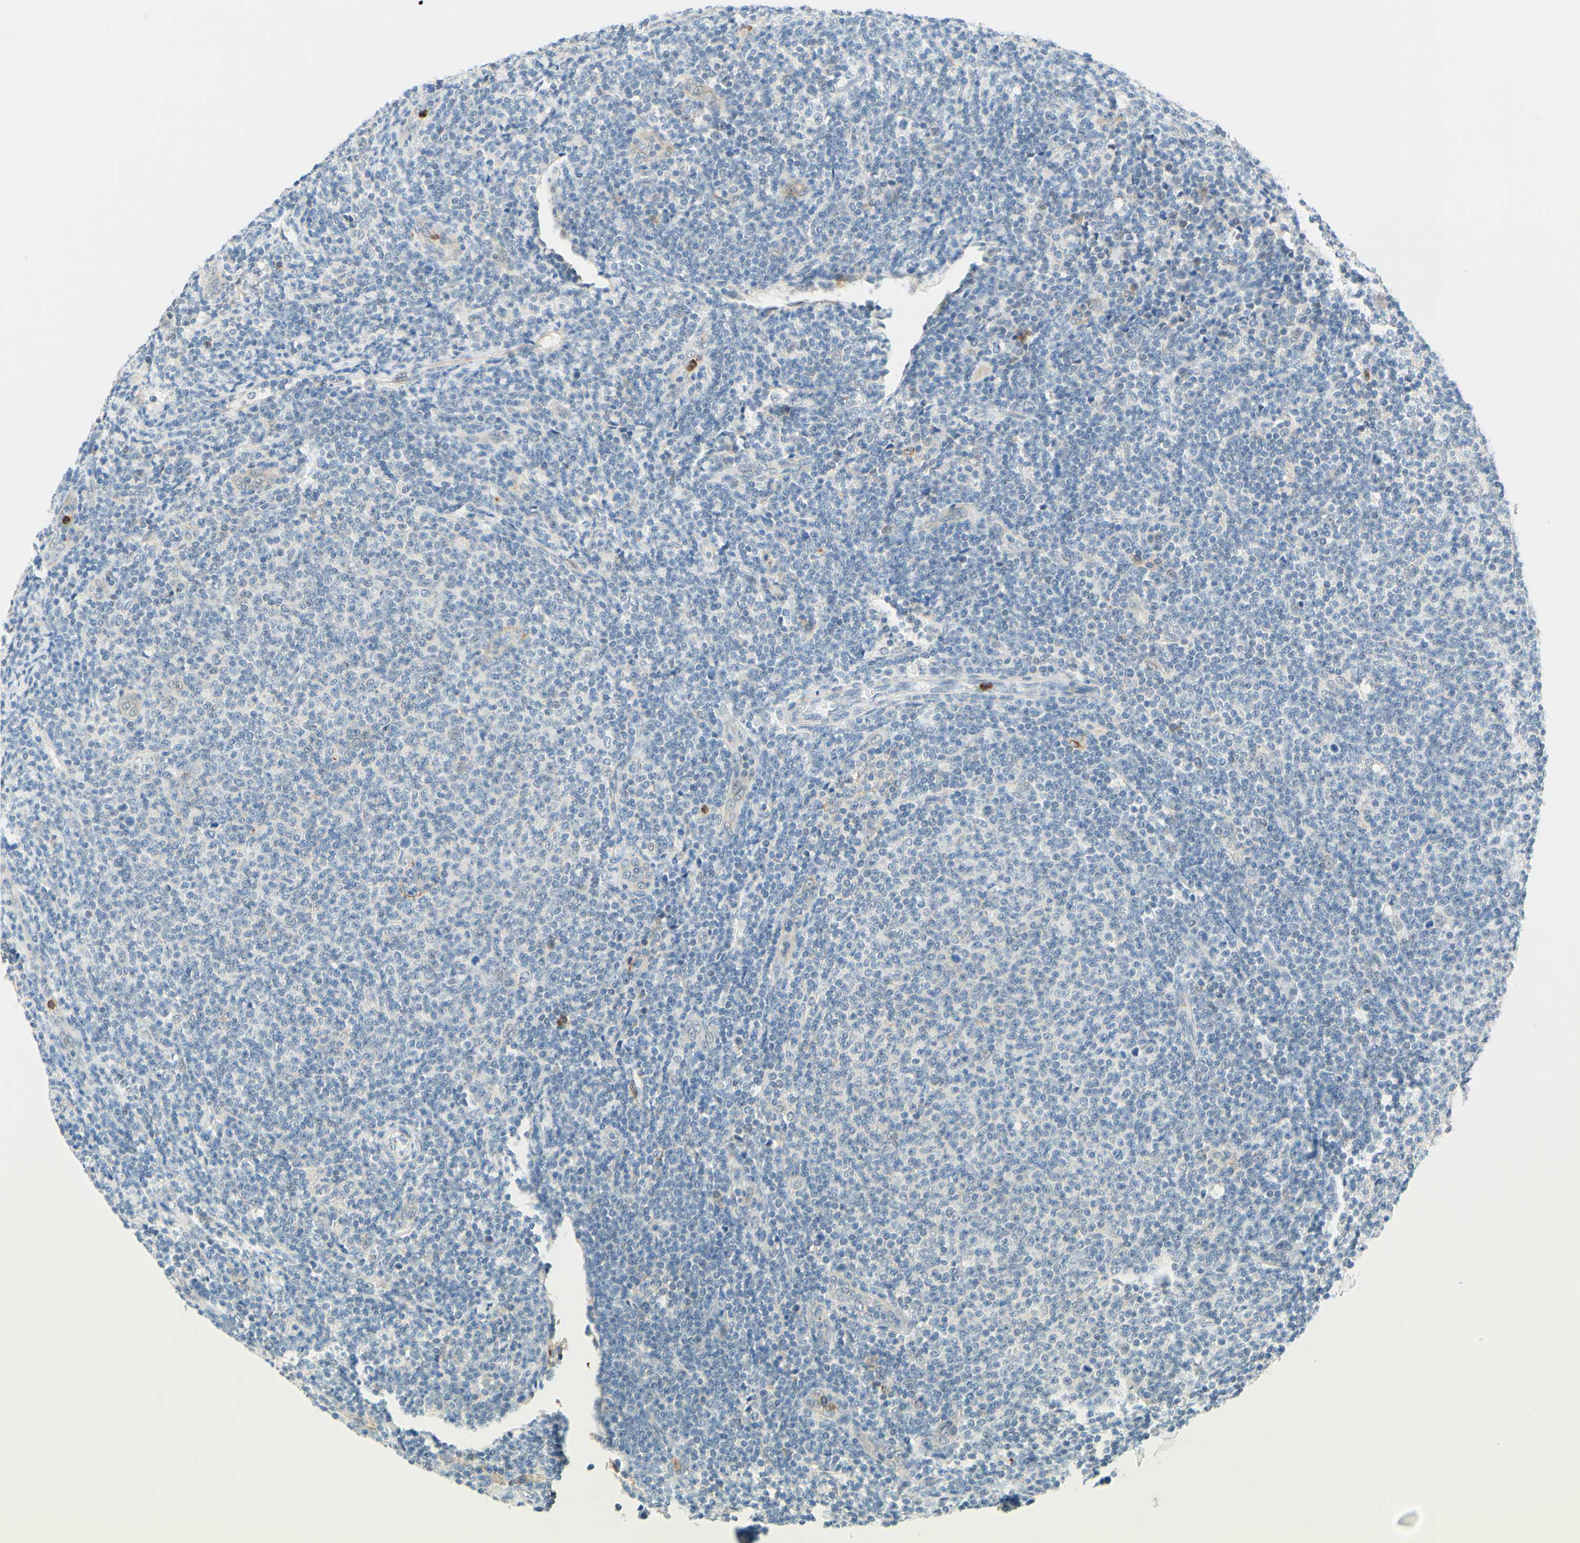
{"staining": {"intensity": "negative", "quantity": "none", "location": "none"}, "tissue": "lymphoma", "cell_type": "Tumor cells", "image_type": "cancer", "snomed": [{"axis": "morphology", "description": "Malignant lymphoma, non-Hodgkin's type, Low grade"}, {"axis": "topography", "description": "Lymph node"}], "caption": "Immunohistochemistry (IHC) photomicrograph of neoplastic tissue: human malignant lymphoma, non-Hodgkin's type (low-grade) stained with DAB (3,3'-diaminobenzidine) exhibits no significant protein expression in tumor cells.", "gene": "TREM2", "patient": {"sex": "male", "age": 66}}